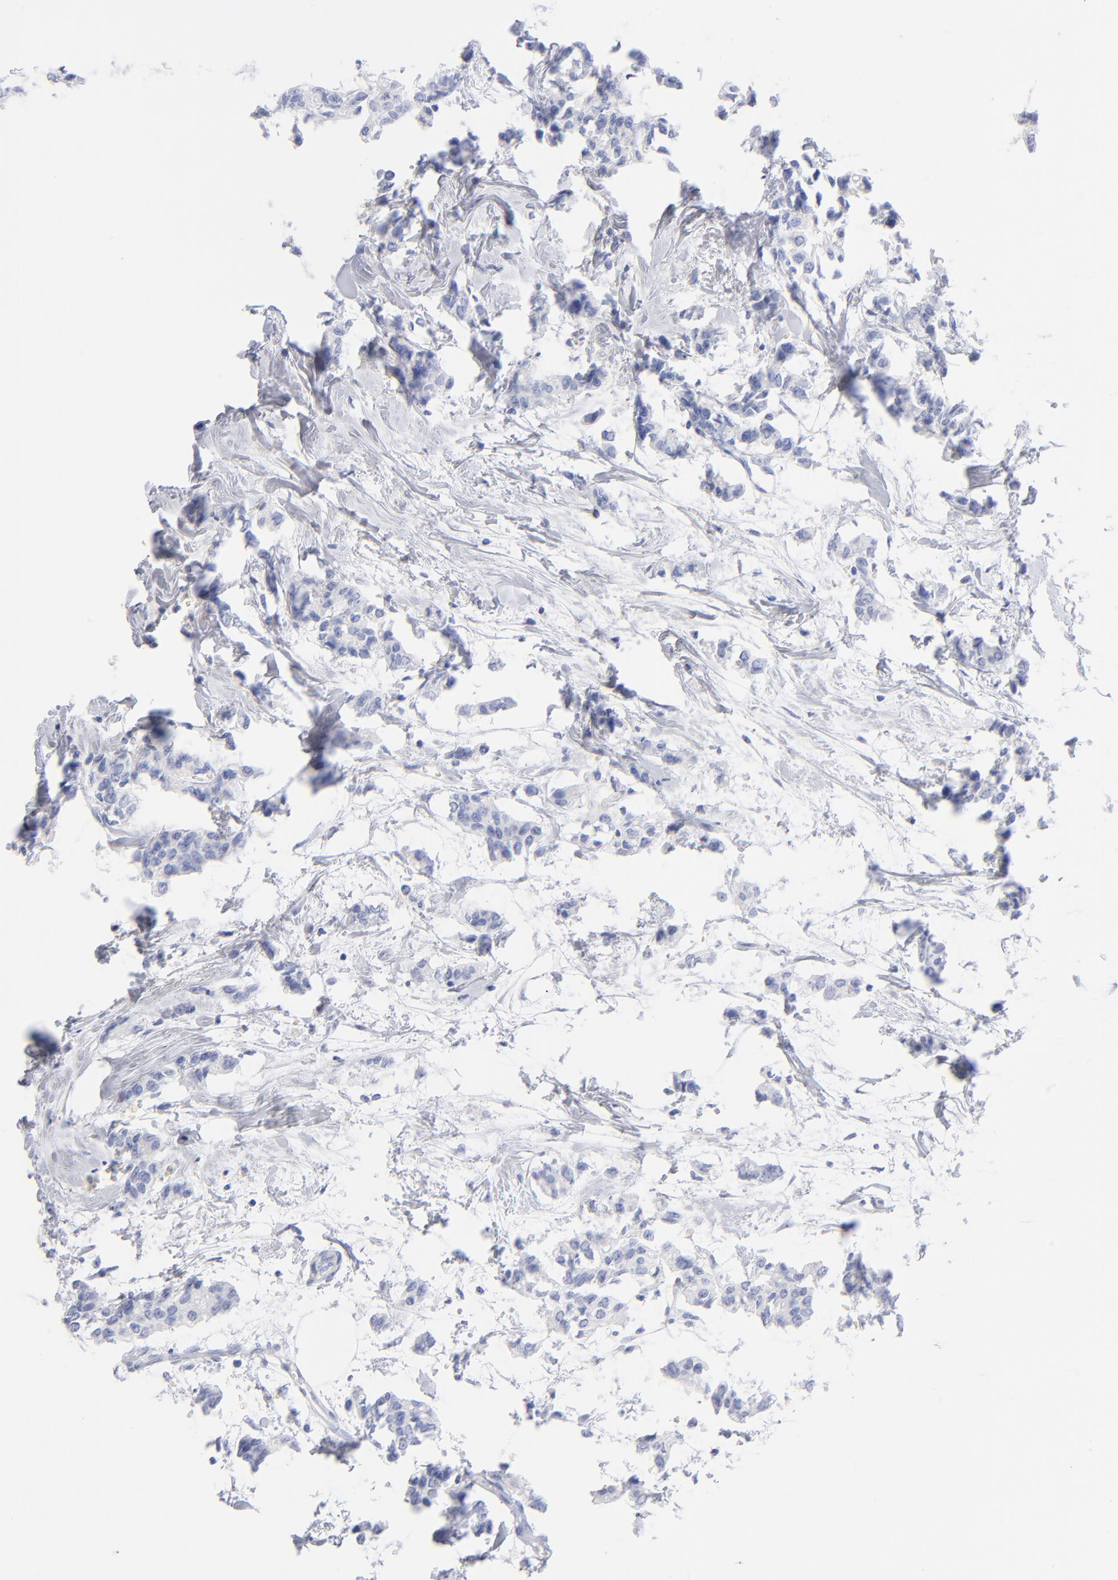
{"staining": {"intensity": "negative", "quantity": "none", "location": "none"}, "tissue": "breast cancer", "cell_type": "Tumor cells", "image_type": "cancer", "snomed": [{"axis": "morphology", "description": "Duct carcinoma"}, {"axis": "topography", "description": "Breast"}], "caption": "An IHC photomicrograph of breast cancer is shown. There is no staining in tumor cells of breast cancer.", "gene": "ACY1", "patient": {"sex": "female", "age": 84}}